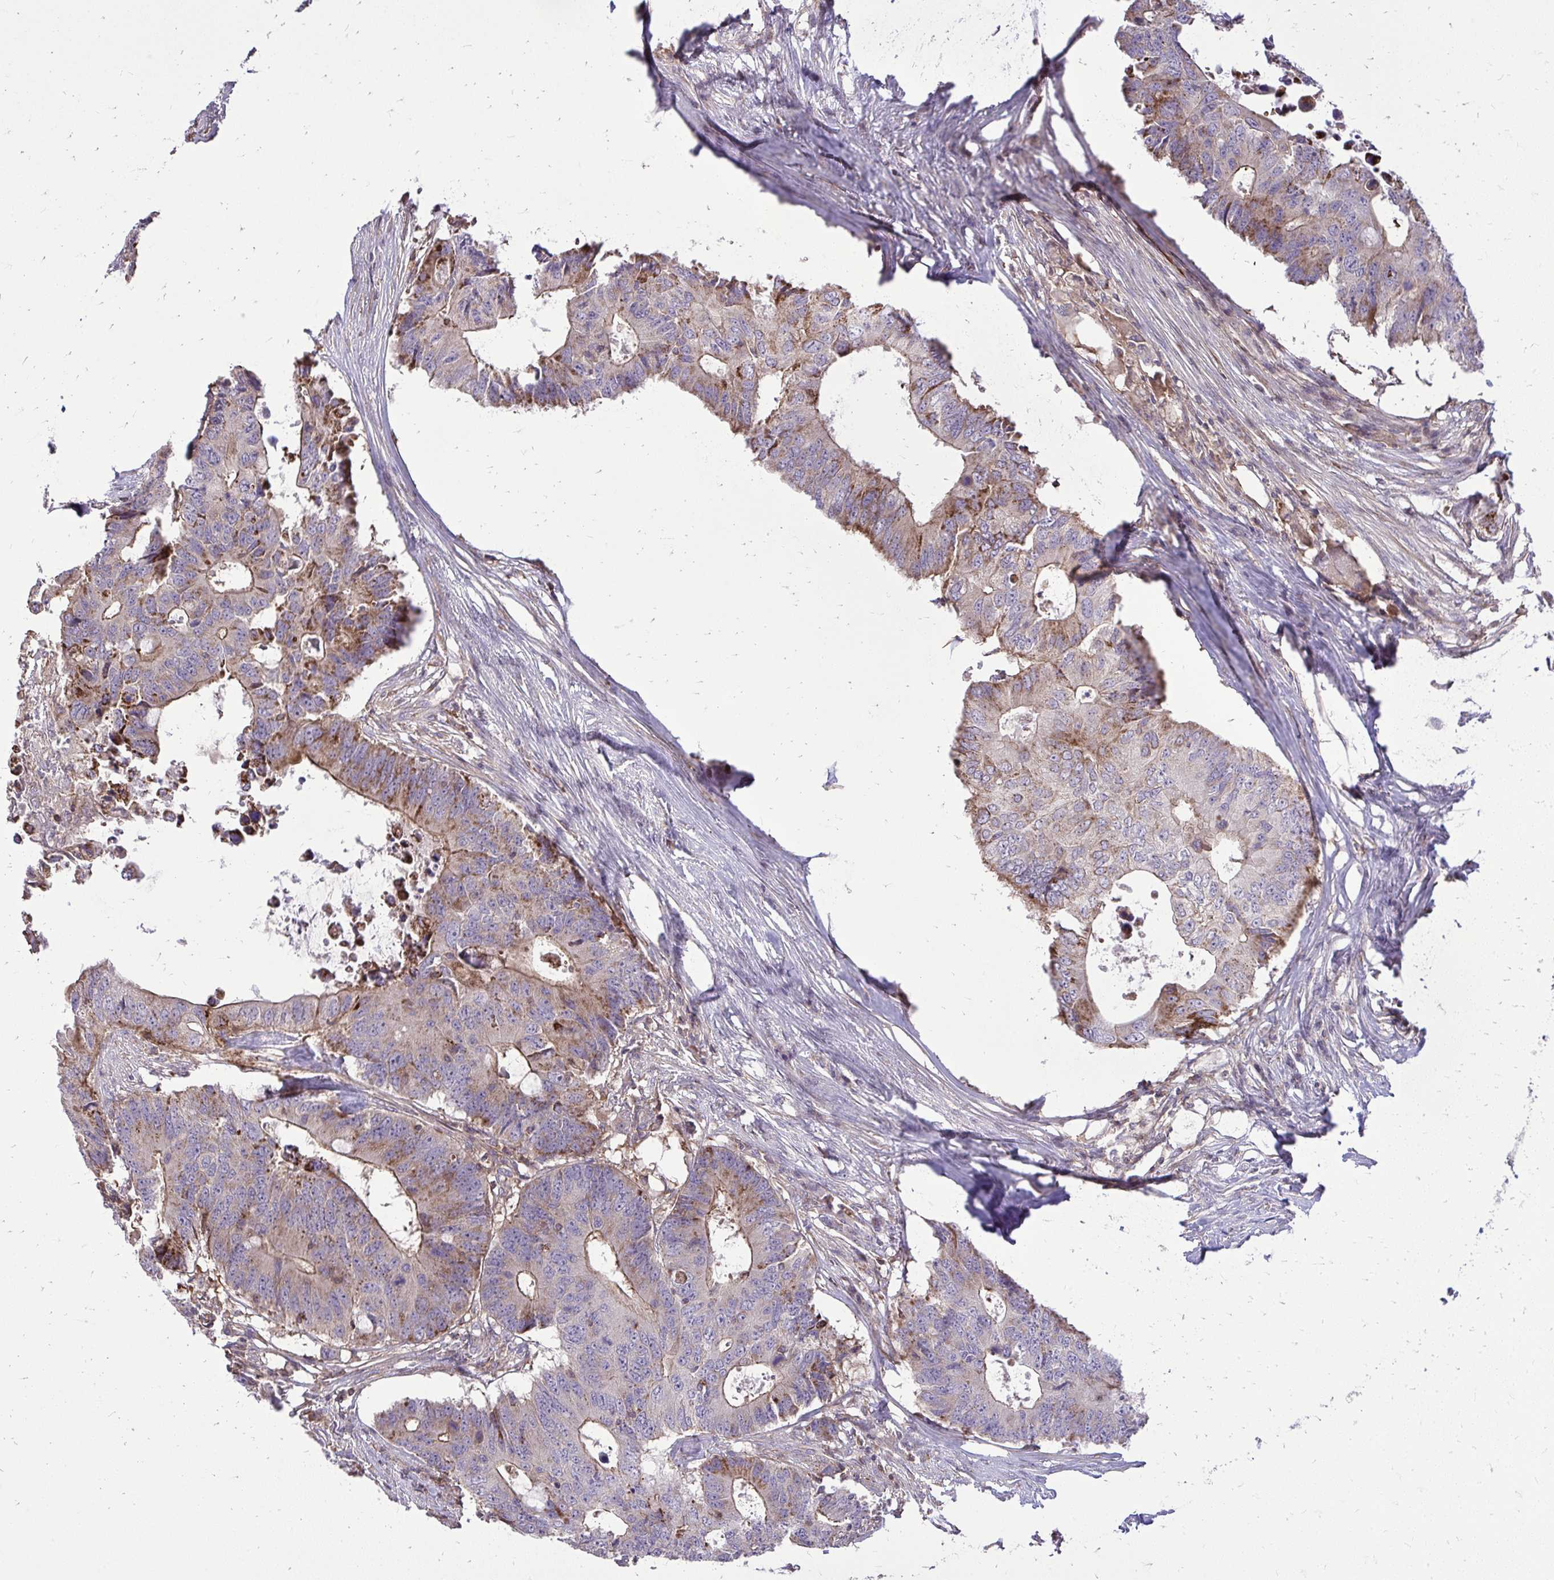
{"staining": {"intensity": "moderate", "quantity": "25%-75%", "location": "cytoplasmic/membranous"}, "tissue": "colorectal cancer", "cell_type": "Tumor cells", "image_type": "cancer", "snomed": [{"axis": "morphology", "description": "Adenocarcinoma, NOS"}, {"axis": "topography", "description": "Colon"}], "caption": "This is an image of immunohistochemistry (IHC) staining of colorectal cancer, which shows moderate positivity in the cytoplasmic/membranous of tumor cells.", "gene": "SLC7A5", "patient": {"sex": "male", "age": 71}}